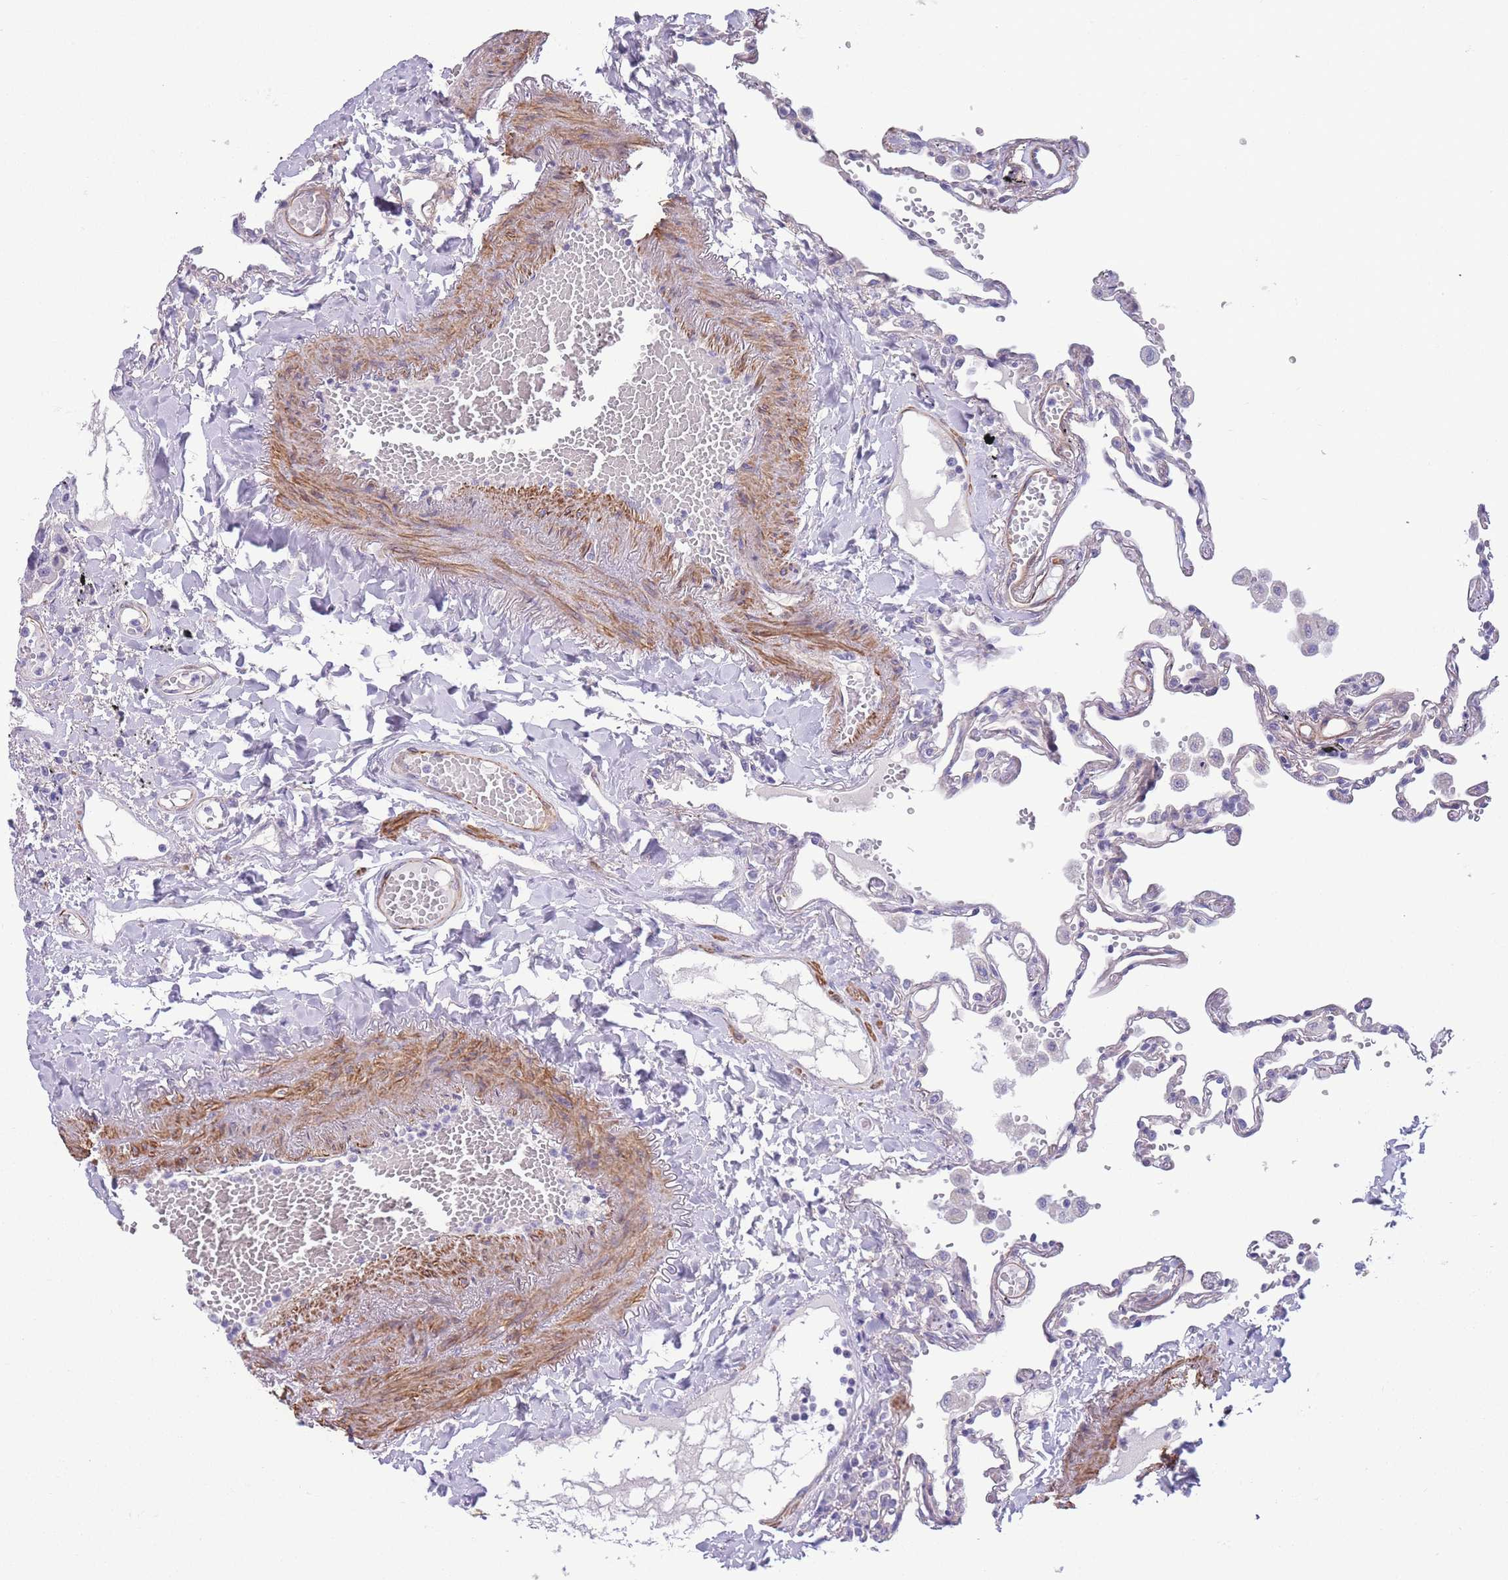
{"staining": {"intensity": "negative", "quantity": "none", "location": "none"}, "tissue": "lung", "cell_type": "Alveolar cells", "image_type": "normal", "snomed": [{"axis": "morphology", "description": "Normal tissue, NOS"}, {"axis": "topography", "description": "Lung"}], "caption": "IHC histopathology image of unremarkable lung: human lung stained with DAB (3,3'-diaminobenzidine) exhibits no significant protein staining in alveolar cells.", "gene": "FAM124A", "patient": {"sex": "female", "age": 67}}